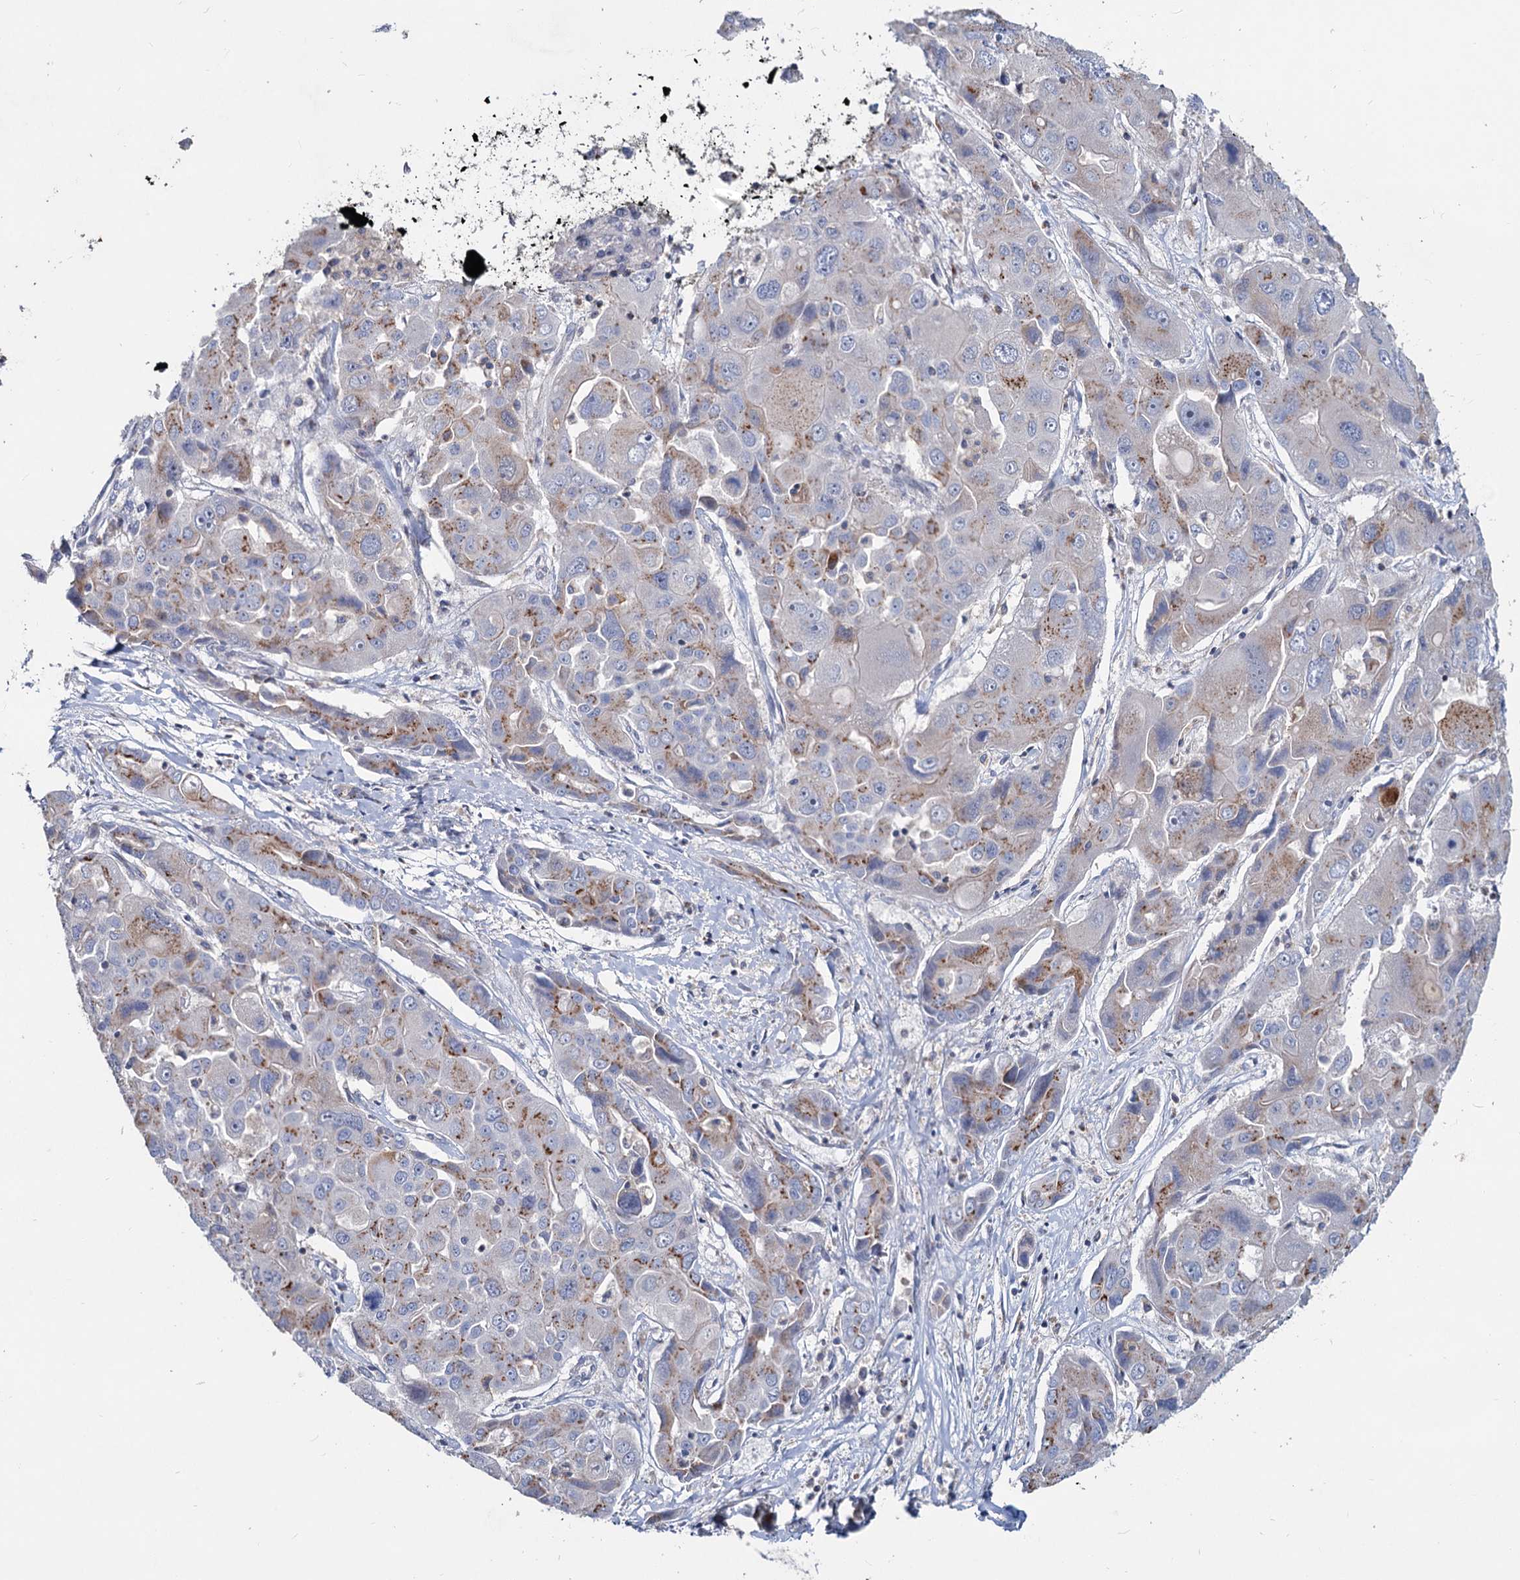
{"staining": {"intensity": "moderate", "quantity": "25%-75%", "location": "cytoplasmic/membranous"}, "tissue": "liver cancer", "cell_type": "Tumor cells", "image_type": "cancer", "snomed": [{"axis": "morphology", "description": "Cholangiocarcinoma"}, {"axis": "topography", "description": "Liver"}], "caption": "Human liver cancer (cholangiocarcinoma) stained with a protein marker displays moderate staining in tumor cells.", "gene": "LRCH4", "patient": {"sex": "male", "age": 67}}